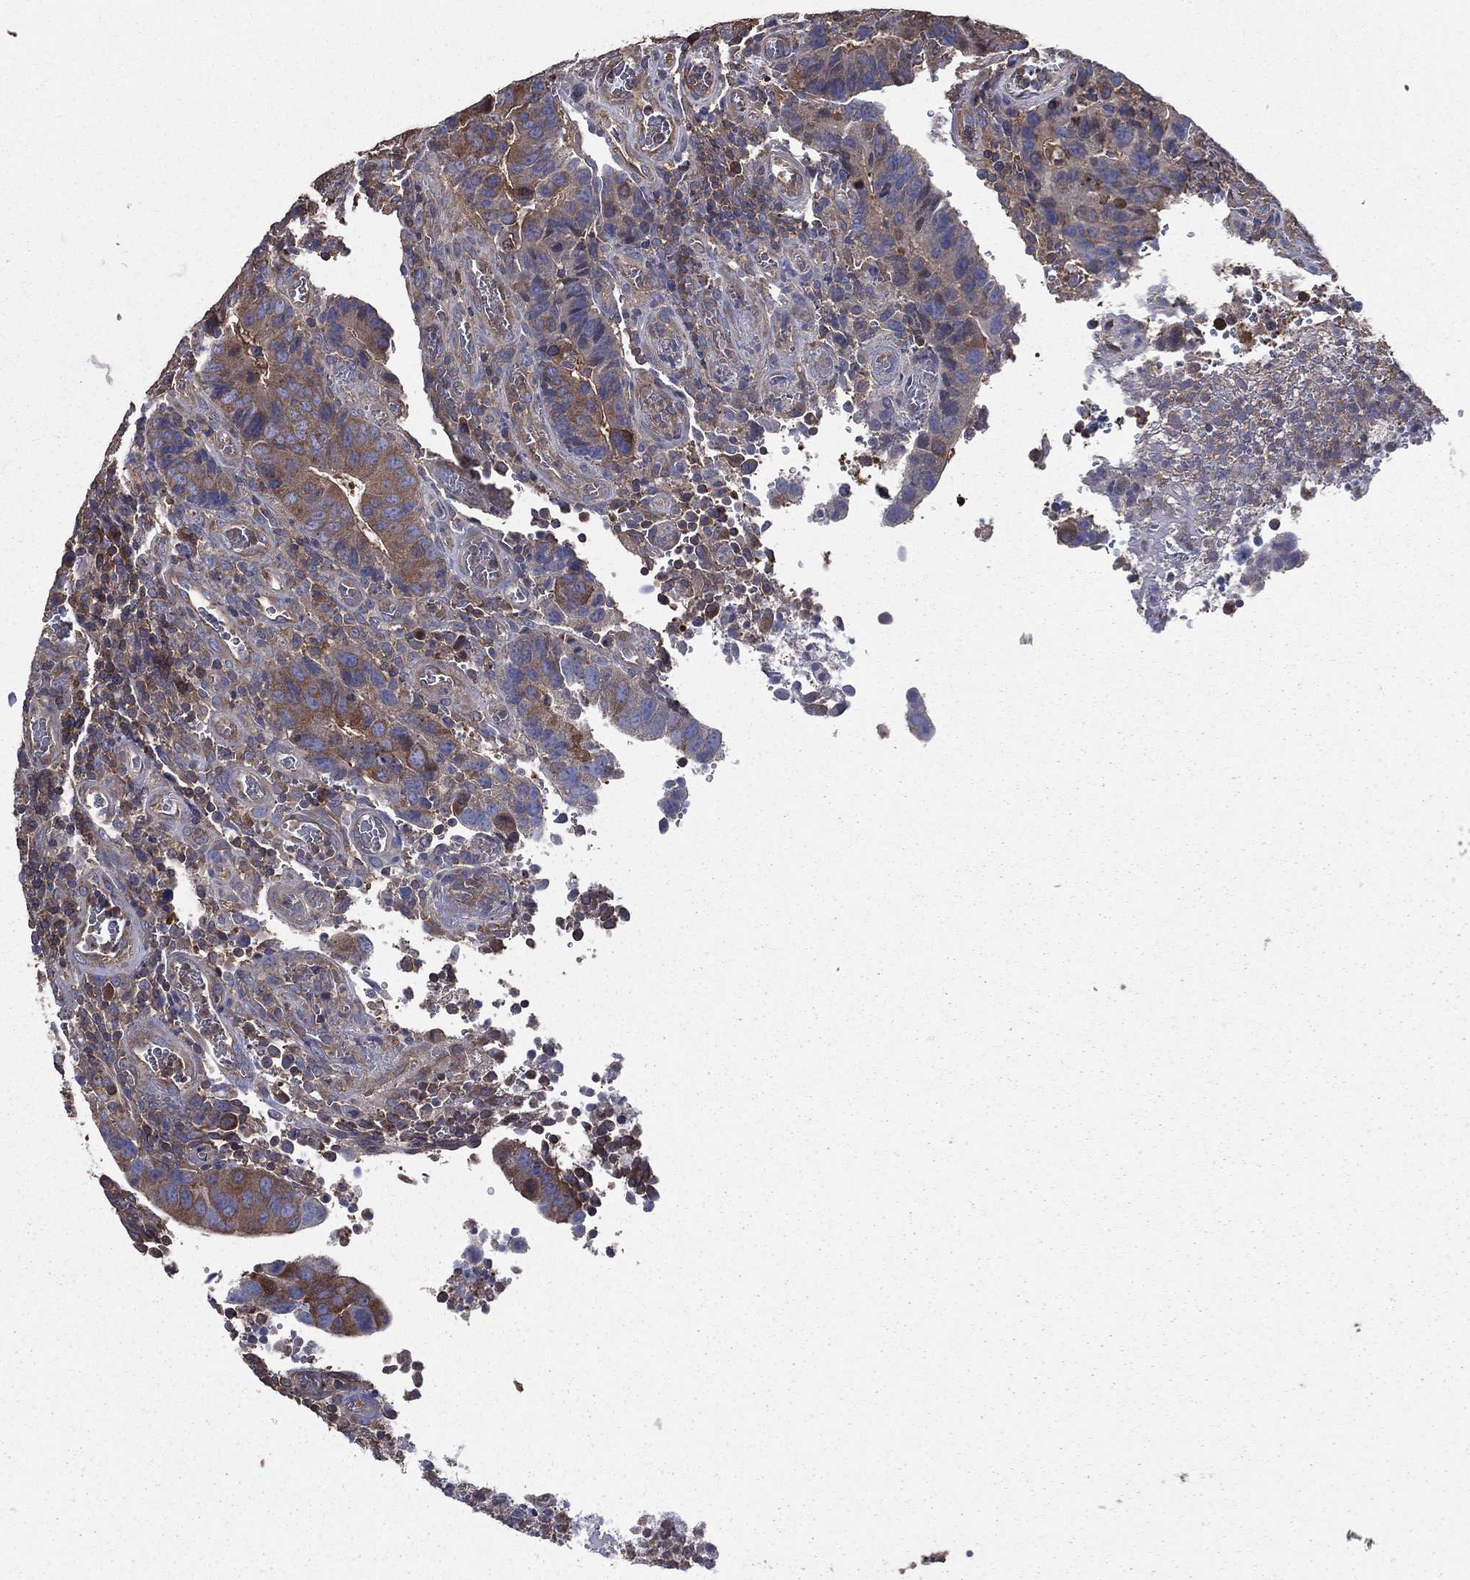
{"staining": {"intensity": "moderate", "quantity": ">75%", "location": "cytoplasmic/membranous"}, "tissue": "colorectal cancer", "cell_type": "Tumor cells", "image_type": "cancer", "snomed": [{"axis": "morphology", "description": "Adenocarcinoma, NOS"}, {"axis": "topography", "description": "Colon"}], "caption": "The photomicrograph demonstrates staining of adenocarcinoma (colorectal), revealing moderate cytoplasmic/membranous protein positivity (brown color) within tumor cells. (IHC, brightfield microscopy, high magnification).", "gene": "SARS1", "patient": {"sex": "female", "age": 56}}